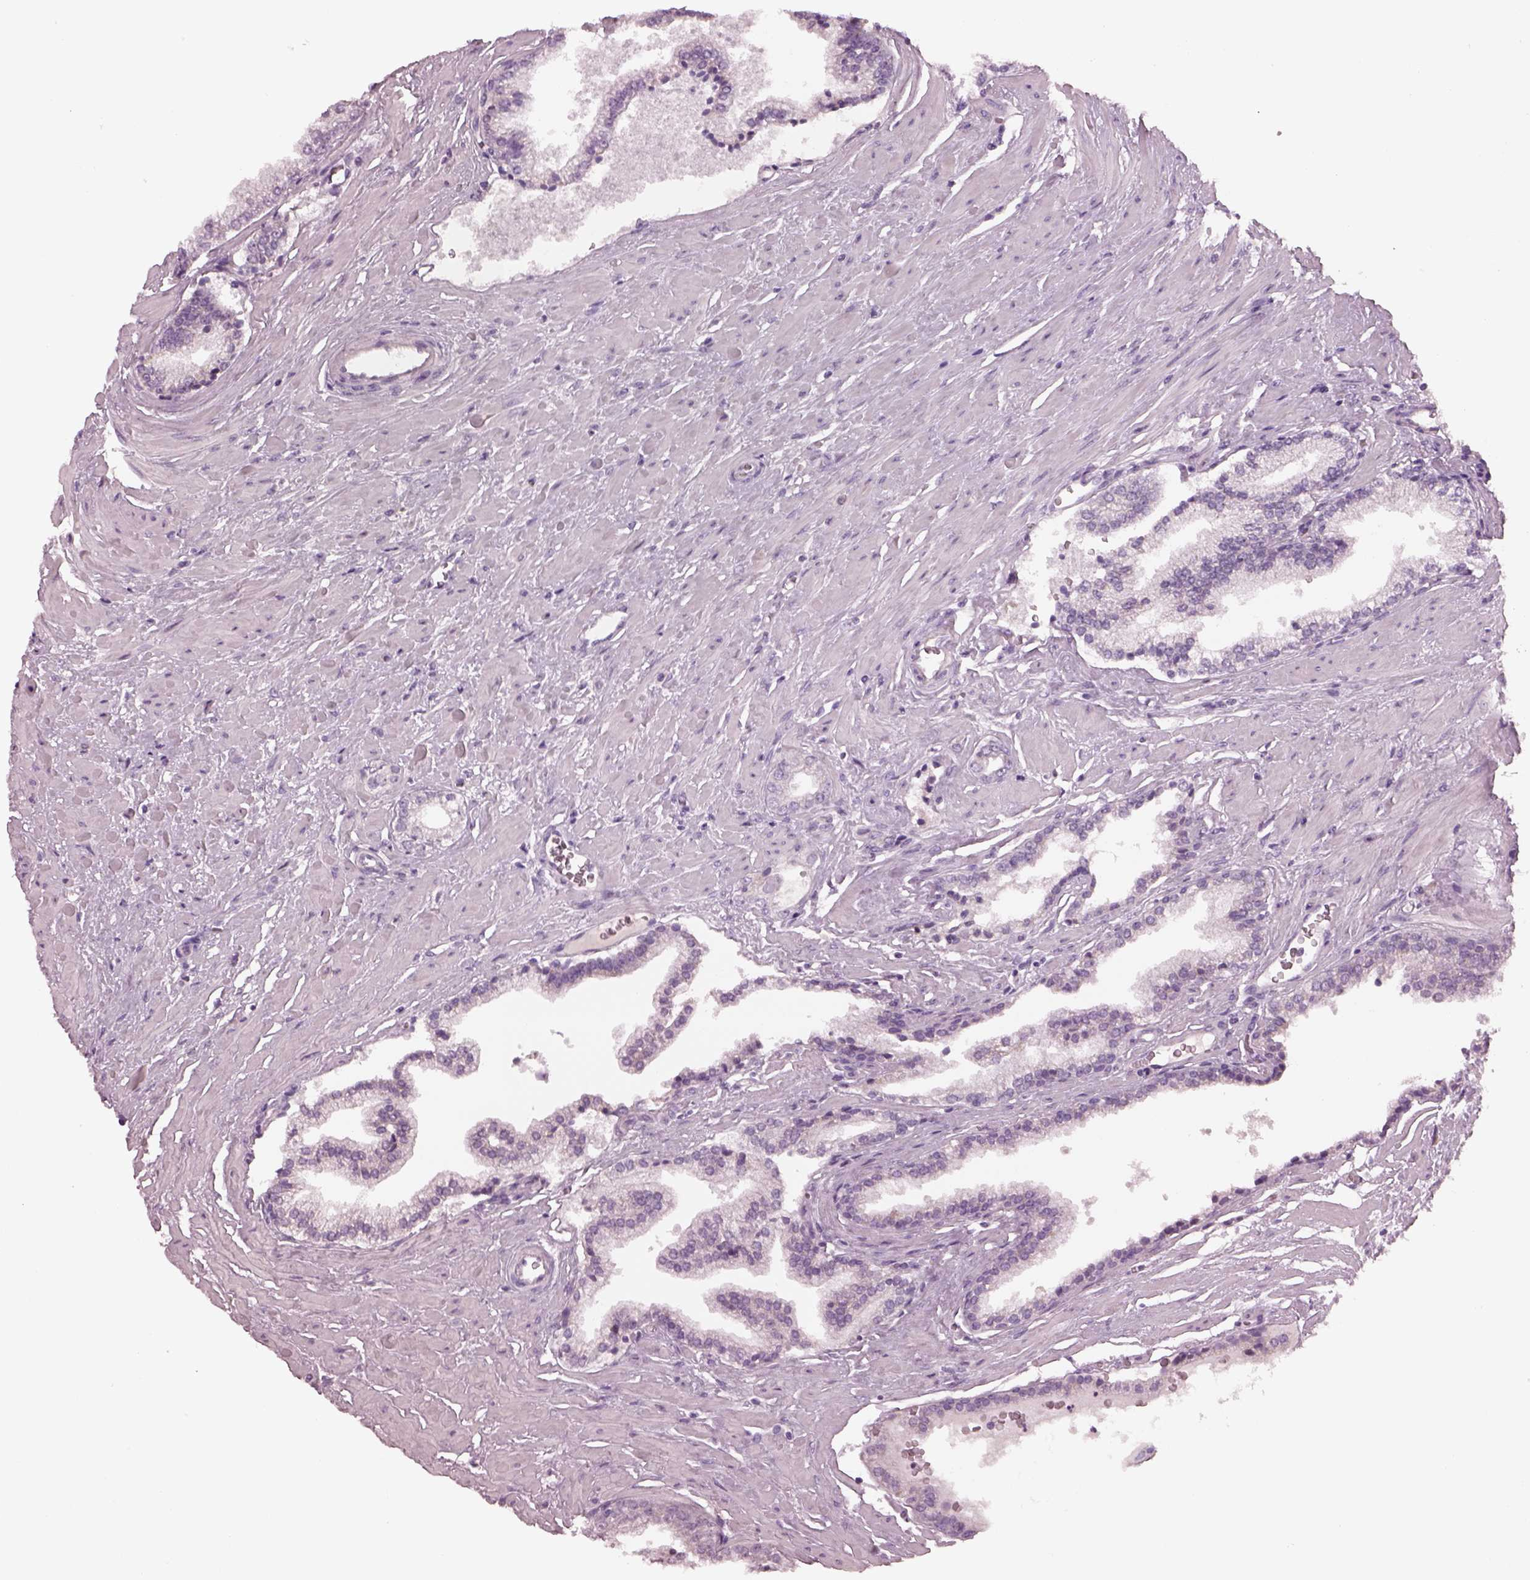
{"staining": {"intensity": "negative", "quantity": "none", "location": "none"}, "tissue": "prostate cancer", "cell_type": "Tumor cells", "image_type": "cancer", "snomed": [{"axis": "morphology", "description": "Adenocarcinoma, Low grade"}, {"axis": "topography", "description": "Prostate"}], "caption": "Immunohistochemical staining of human low-grade adenocarcinoma (prostate) shows no significant expression in tumor cells.", "gene": "CYLC1", "patient": {"sex": "male", "age": 60}}